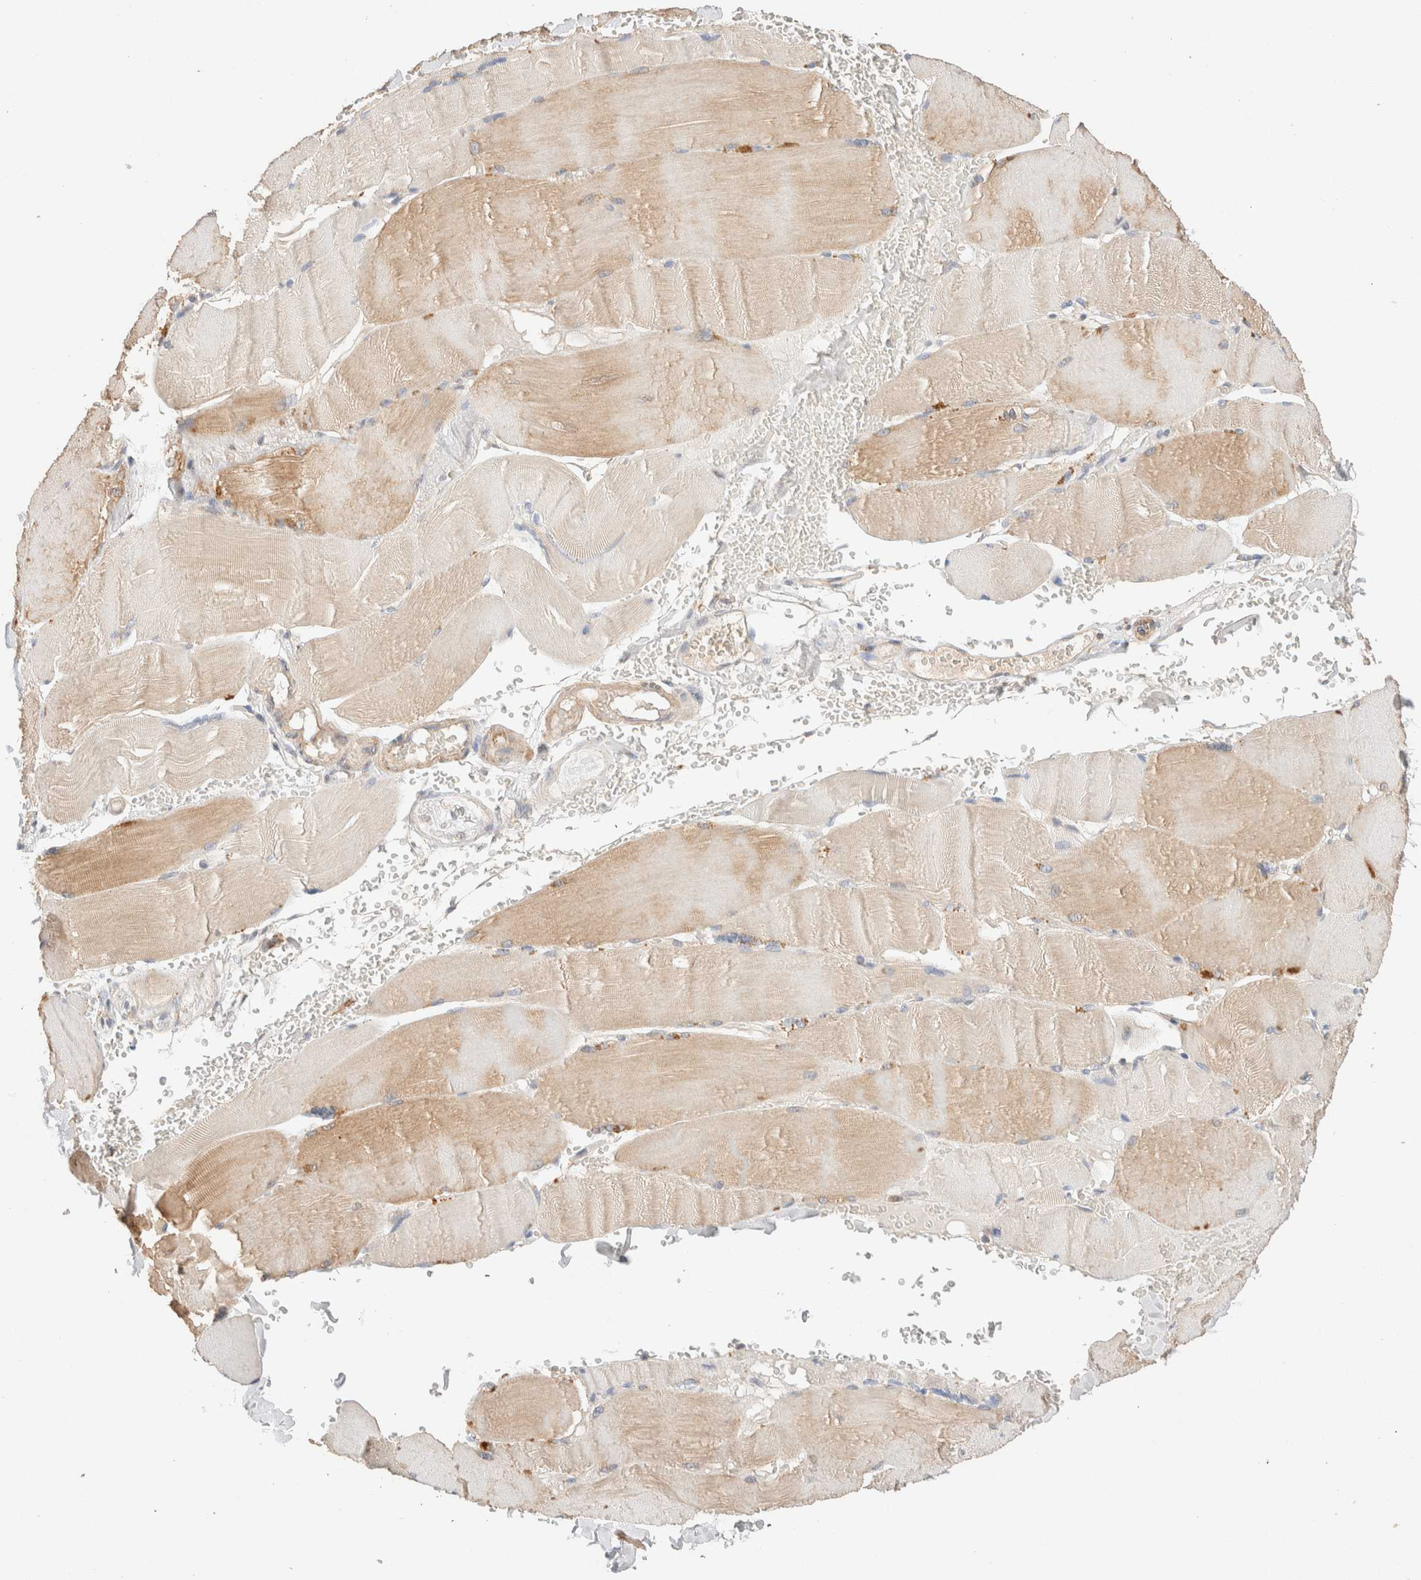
{"staining": {"intensity": "weak", "quantity": "25%-75%", "location": "cytoplasmic/membranous"}, "tissue": "skeletal muscle", "cell_type": "Myocytes", "image_type": "normal", "snomed": [{"axis": "morphology", "description": "Normal tissue, NOS"}, {"axis": "topography", "description": "Skin"}, {"axis": "topography", "description": "Skeletal muscle"}], "caption": "A low amount of weak cytoplasmic/membranous positivity is present in approximately 25%-75% of myocytes in benign skeletal muscle. (DAB IHC with brightfield microscopy, high magnification).", "gene": "RABEPK", "patient": {"sex": "male", "age": 83}}